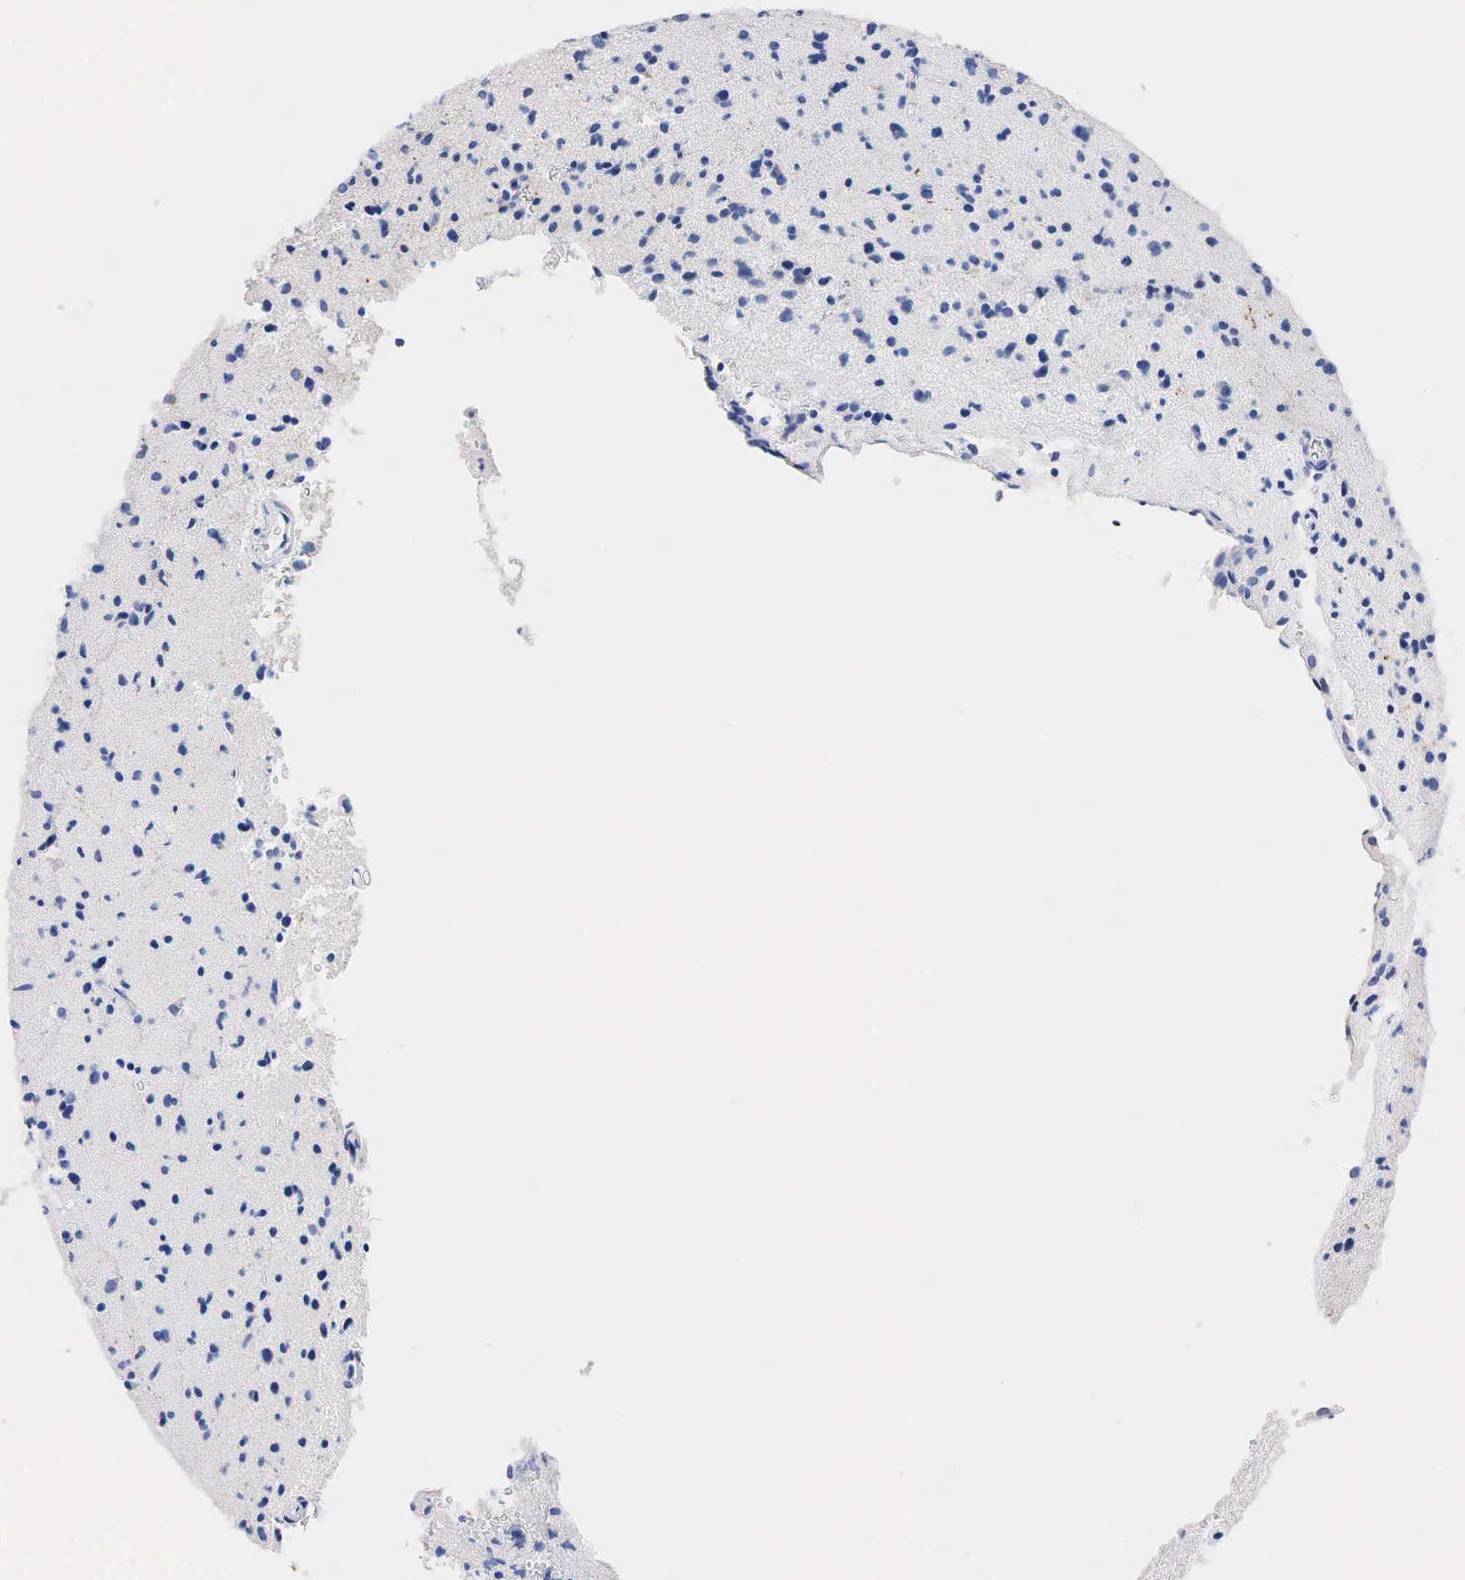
{"staining": {"intensity": "negative", "quantity": "none", "location": "none"}, "tissue": "glioma", "cell_type": "Tumor cells", "image_type": "cancer", "snomed": [{"axis": "morphology", "description": "Glioma, malignant, Low grade"}, {"axis": "topography", "description": "Brain"}], "caption": "This is an immunohistochemistry histopathology image of human malignant glioma (low-grade). There is no positivity in tumor cells.", "gene": "SST", "patient": {"sex": "female", "age": 46}}